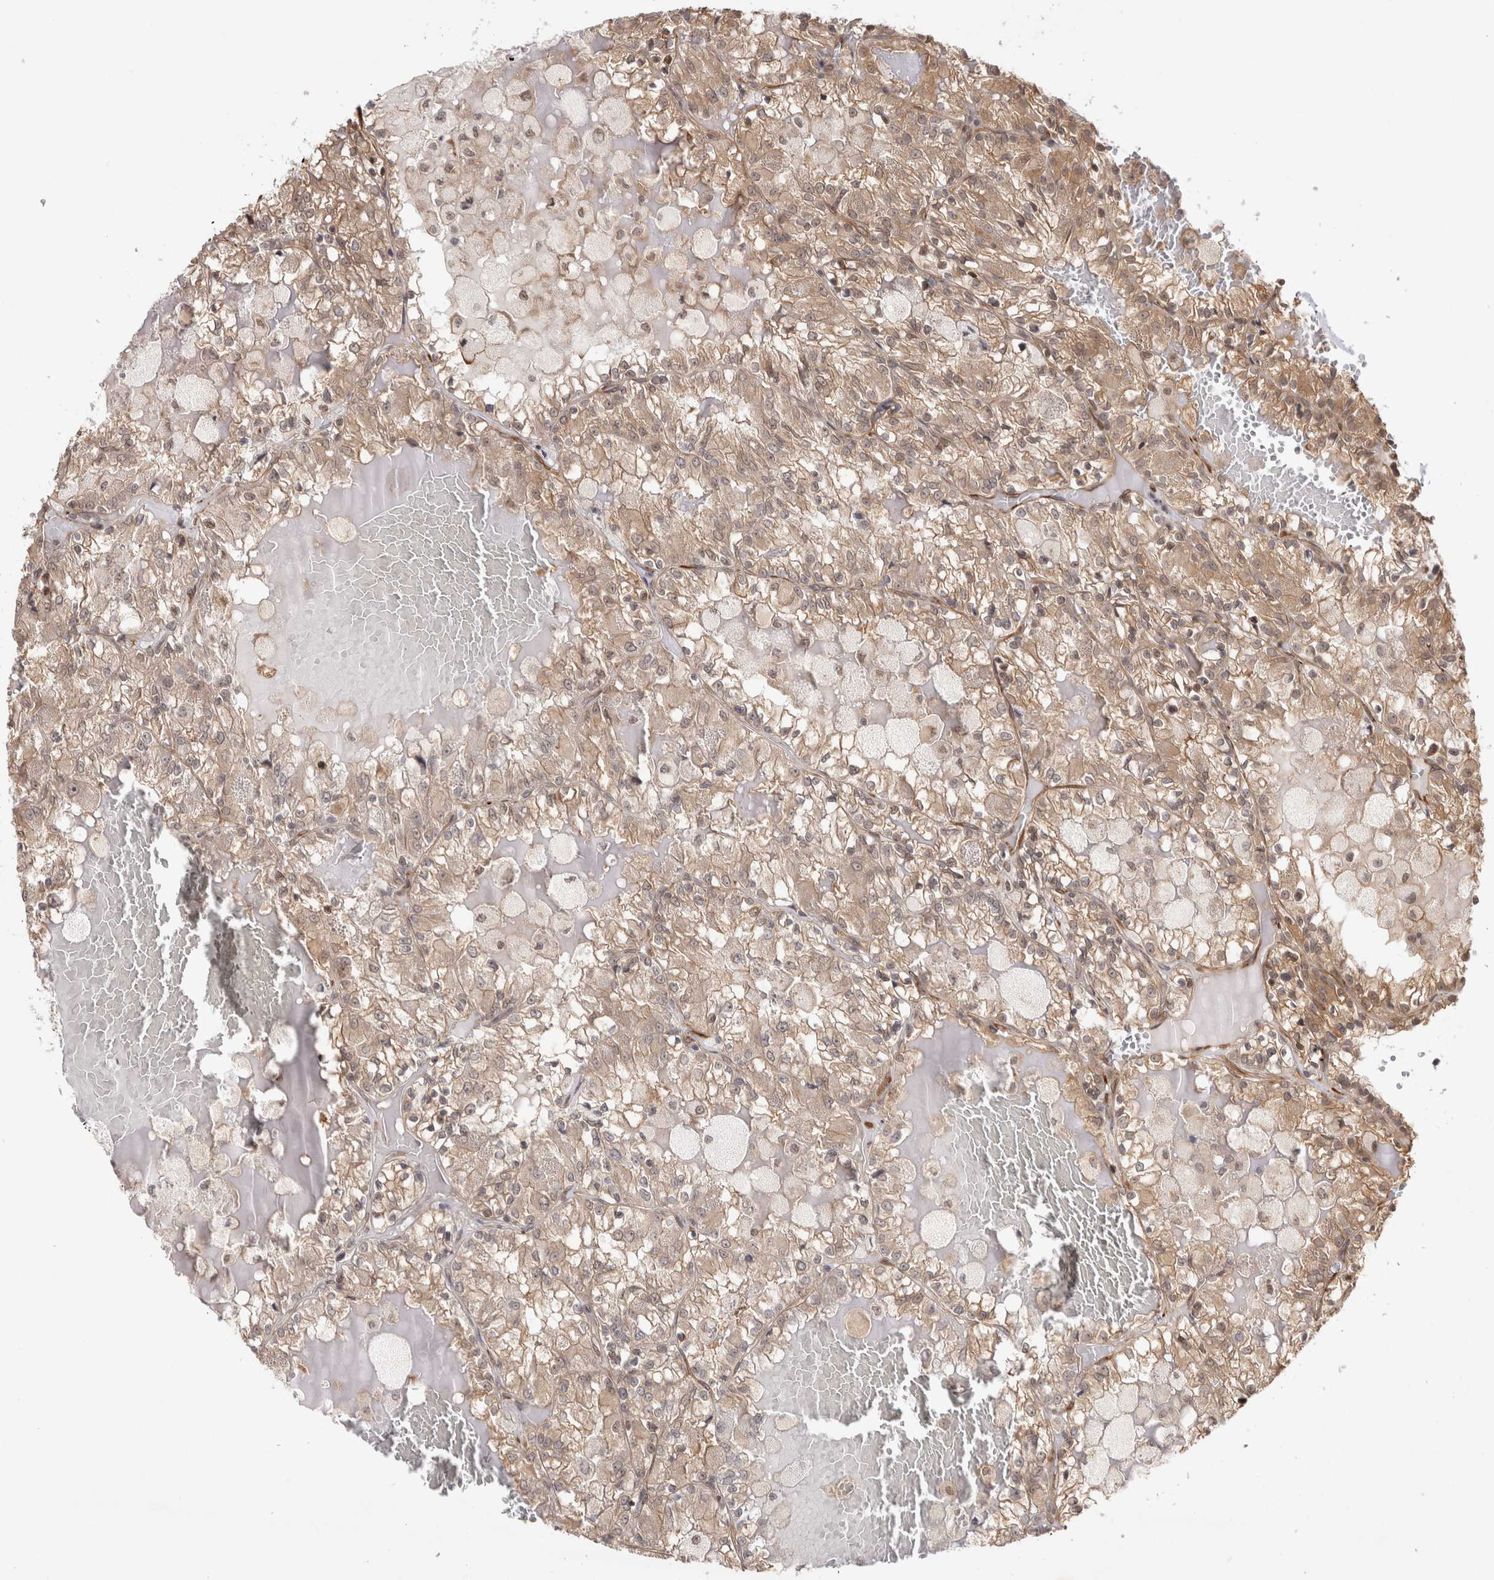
{"staining": {"intensity": "moderate", "quantity": ">75%", "location": "cytoplasmic/membranous,nuclear"}, "tissue": "renal cancer", "cell_type": "Tumor cells", "image_type": "cancer", "snomed": [{"axis": "morphology", "description": "Adenocarcinoma, NOS"}, {"axis": "topography", "description": "Kidney"}], "caption": "Tumor cells demonstrate moderate cytoplasmic/membranous and nuclear positivity in about >75% of cells in renal adenocarcinoma. (DAB (3,3'-diaminobenzidine) IHC with brightfield microscopy, high magnification).", "gene": "ZNF318", "patient": {"sex": "female", "age": 56}}